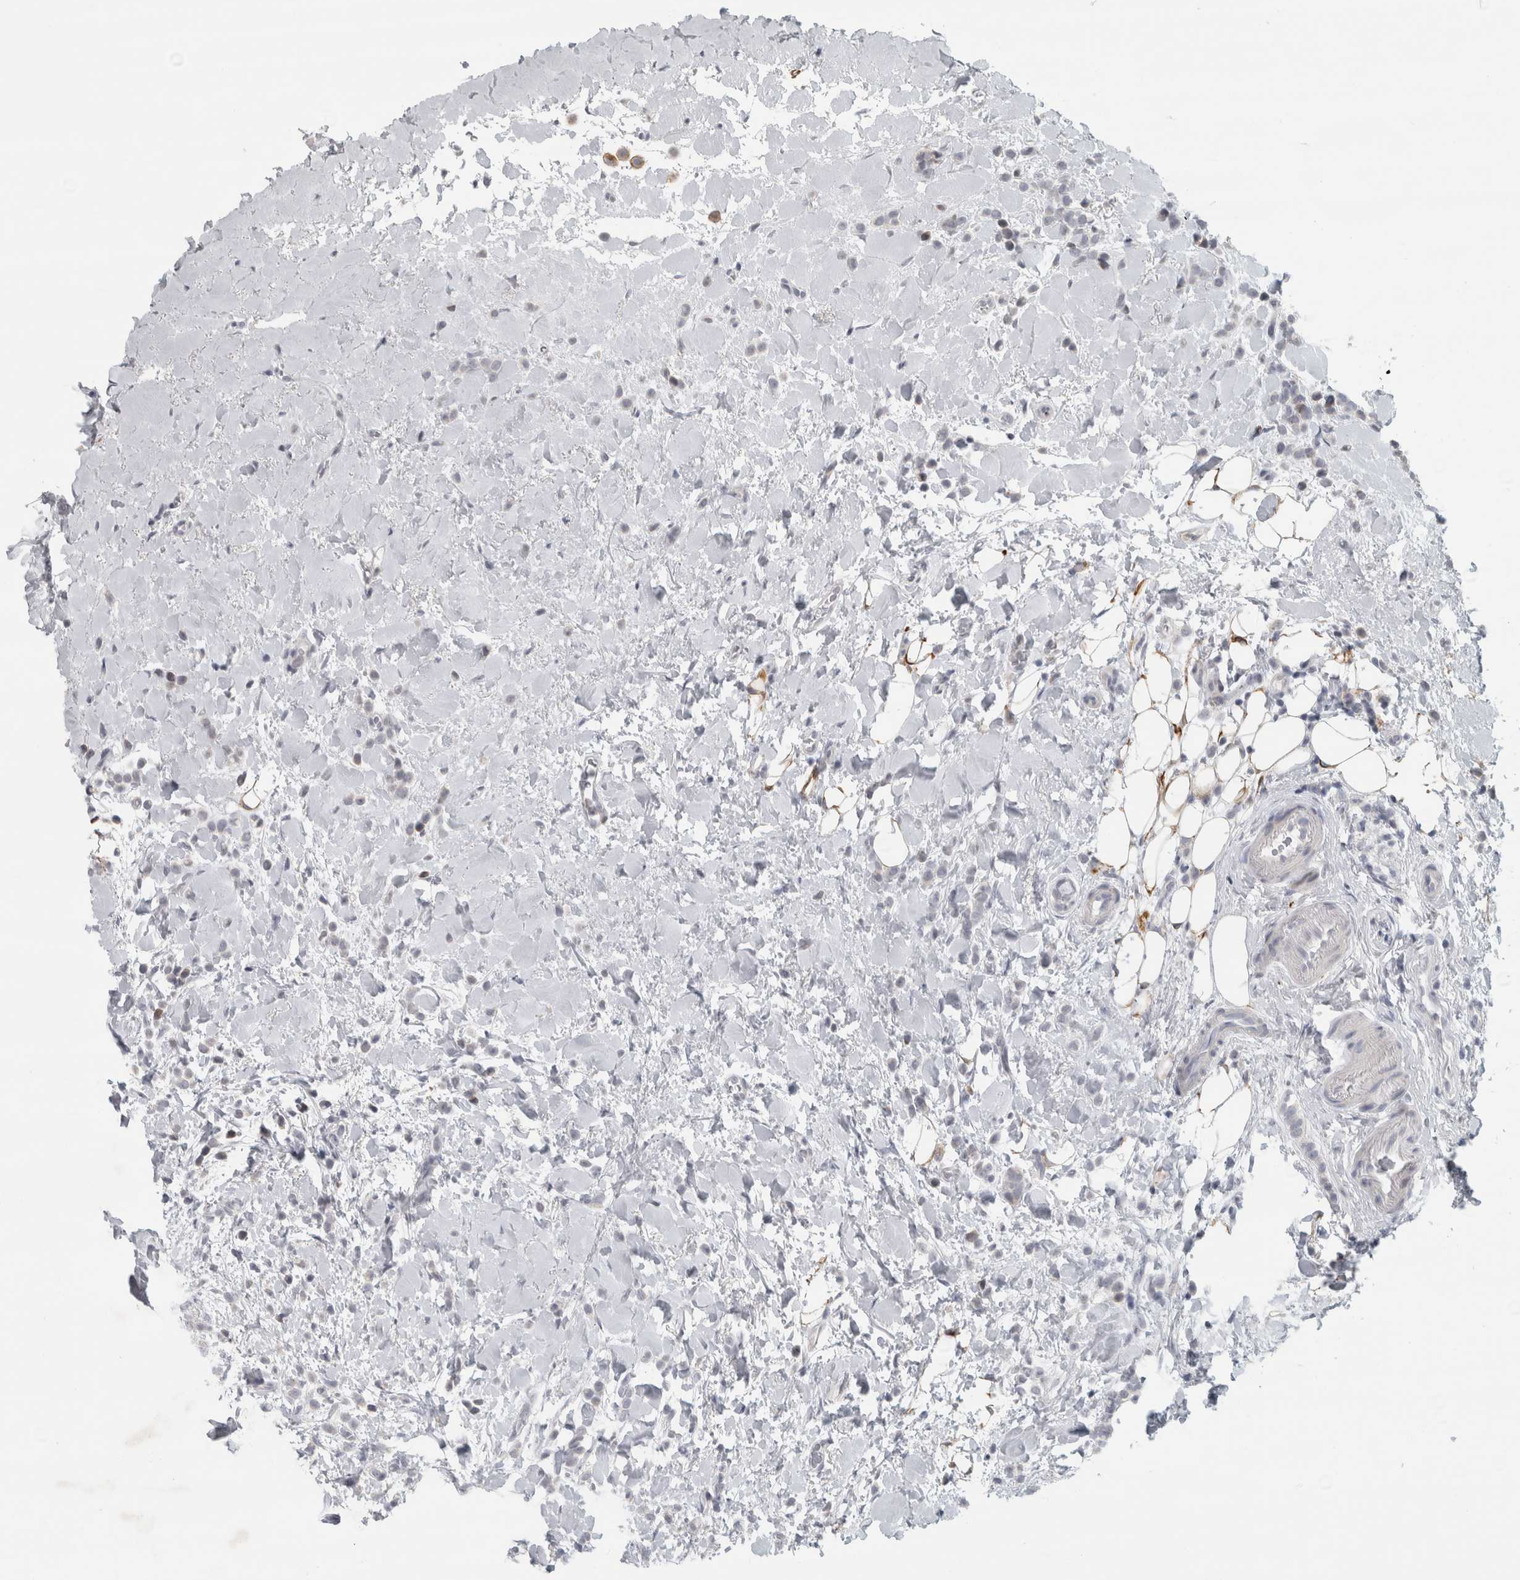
{"staining": {"intensity": "negative", "quantity": "none", "location": "none"}, "tissue": "breast cancer", "cell_type": "Tumor cells", "image_type": "cancer", "snomed": [{"axis": "morphology", "description": "Normal tissue, NOS"}, {"axis": "morphology", "description": "Lobular carcinoma"}, {"axis": "topography", "description": "Breast"}], "caption": "There is no significant staining in tumor cells of breast cancer (lobular carcinoma).", "gene": "PTPRN2", "patient": {"sex": "female", "age": 50}}